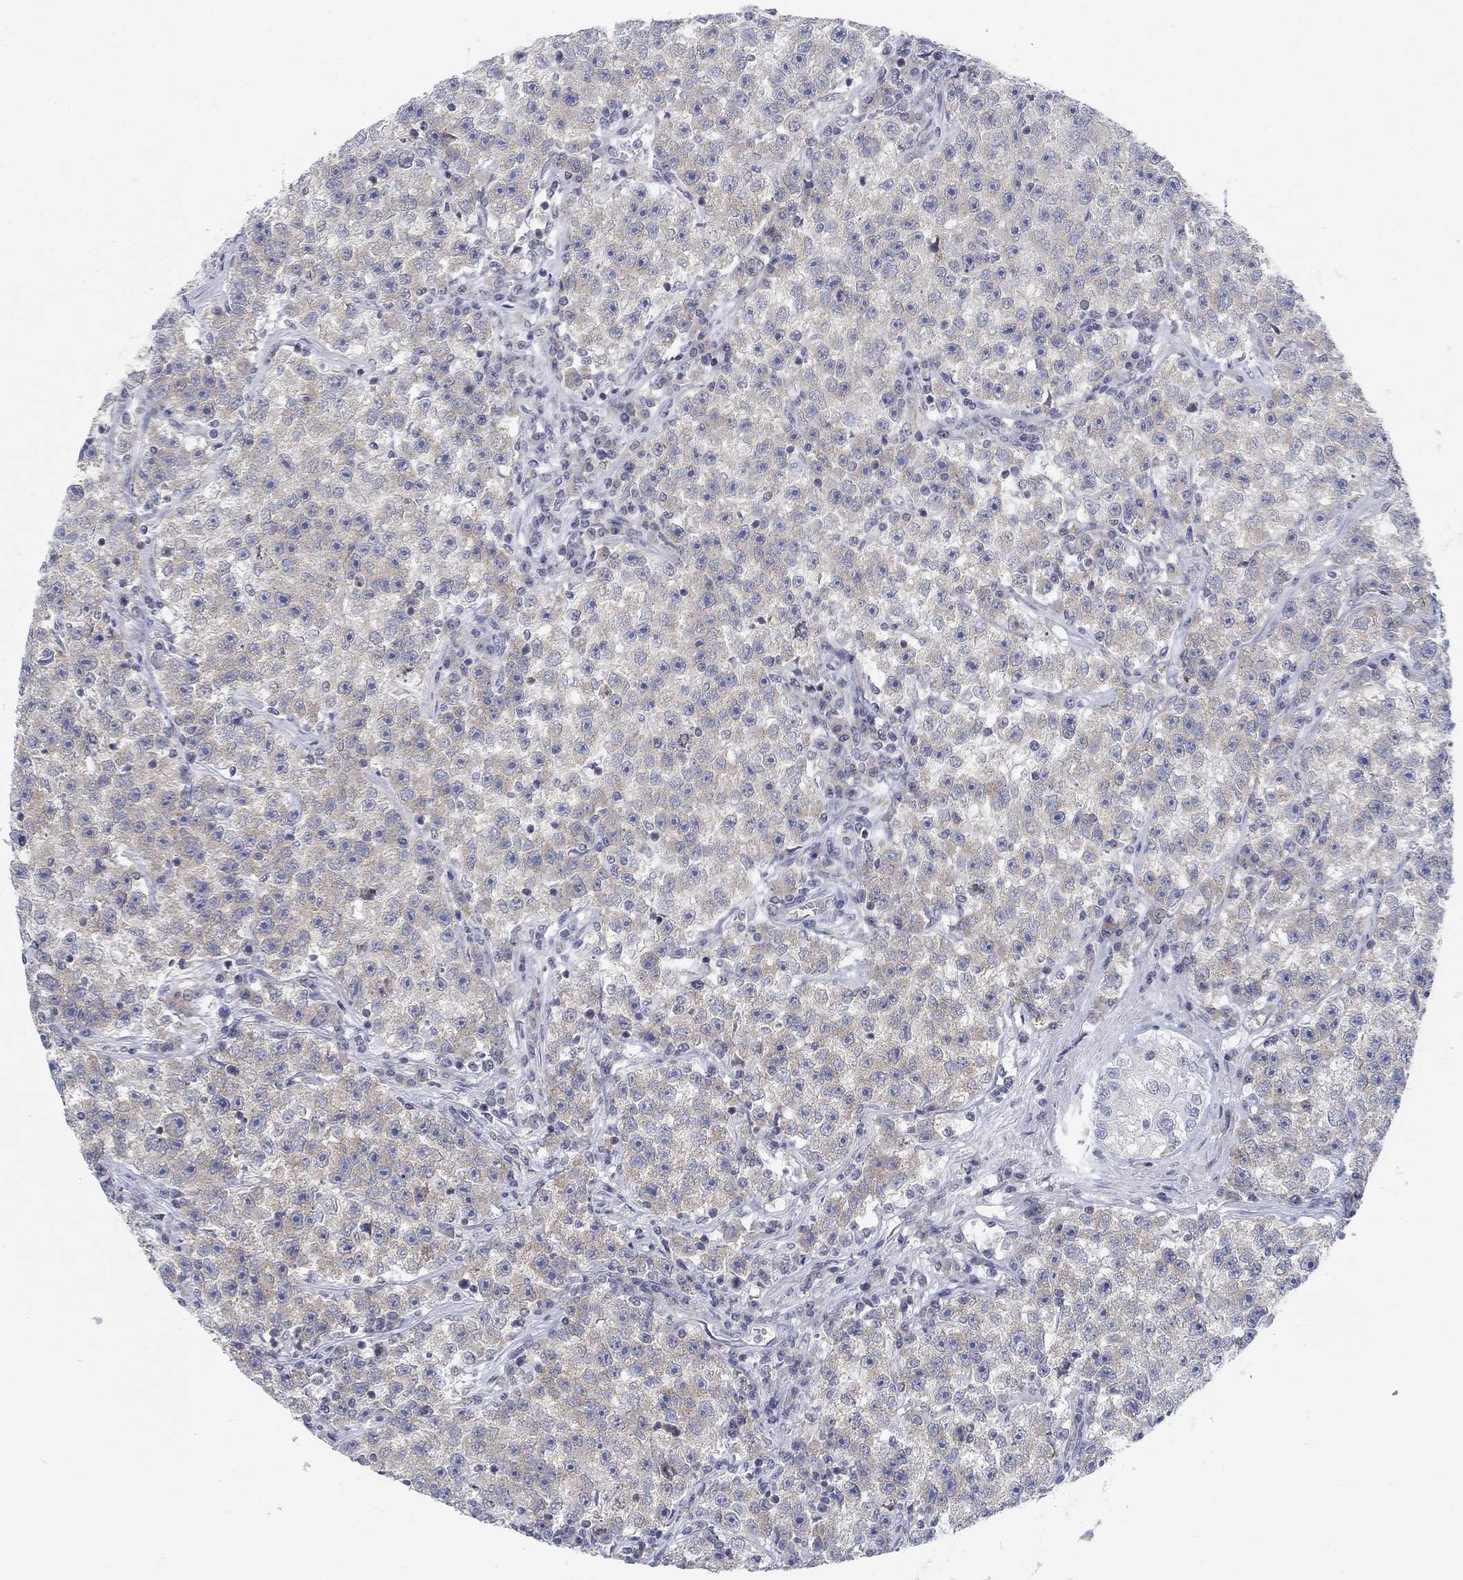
{"staining": {"intensity": "weak", "quantity": "25%-75%", "location": "cytoplasmic/membranous"}, "tissue": "testis cancer", "cell_type": "Tumor cells", "image_type": "cancer", "snomed": [{"axis": "morphology", "description": "Seminoma, NOS"}, {"axis": "topography", "description": "Testis"}], "caption": "About 25%-75% of tumor cells in human testis cancer display weak cytoplasmic/membranous protein staining as visualized by brown immunohistochemical staining.", "gene": "ATP1A3", "patient": {"sex": "male", "age": 22}}